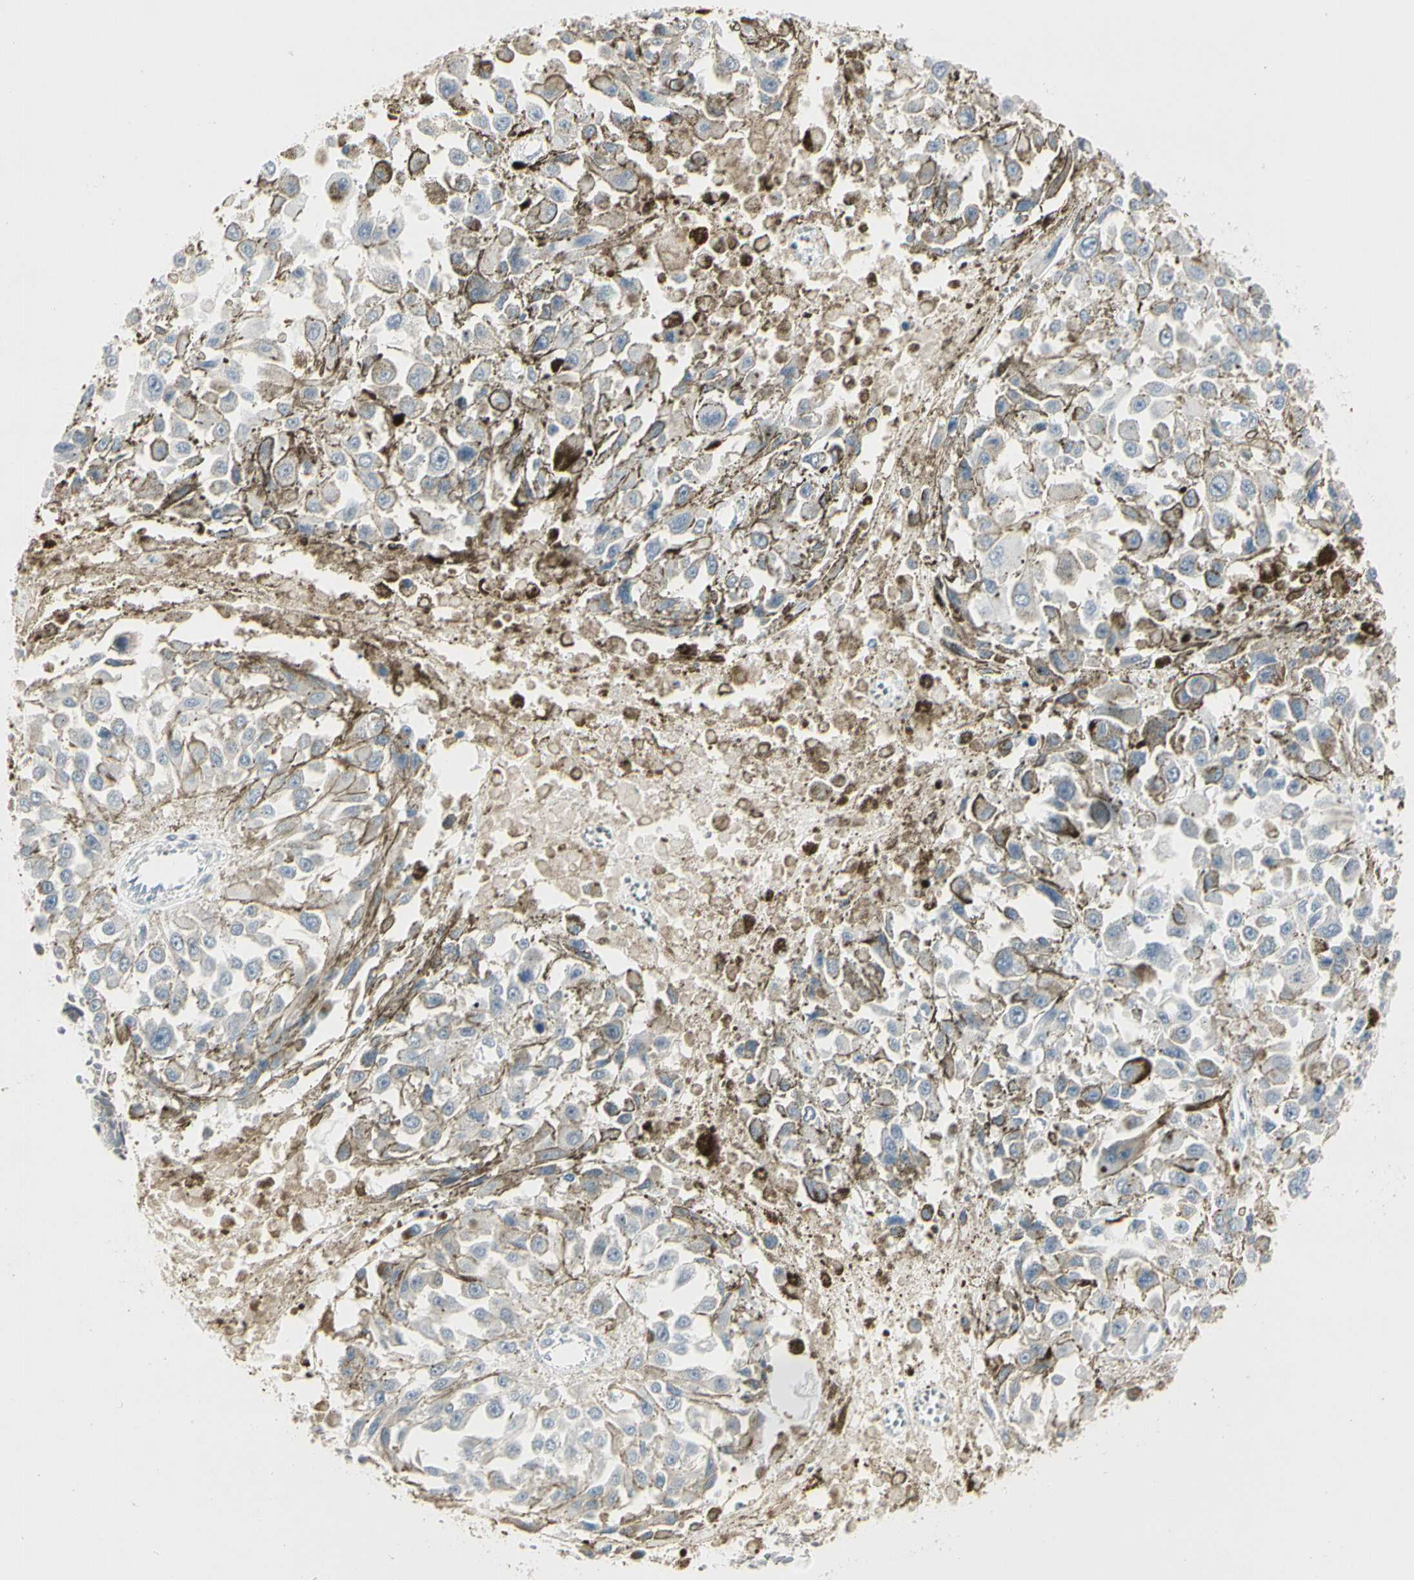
{"staining": {"intensity": "negative", "quantity": "none", "location": "none"}, "tissue": "melanoma", "cell_type": "Tumor cells", "image_type": "cancer", "snomed": [{"axis": "morphology", "description": "Malignant melanoma, Metastatic site"}, {"axis": "topography", "description": "Lymph node"}], "caption": "An immunohistochemistry image of malignant melanoma (metastatic site) is shown. There is no staining in tumor cells of malignant melanoma (metastatic site).", "gene": "DMPK", "patient": {"sex": "male", "age": 59}}